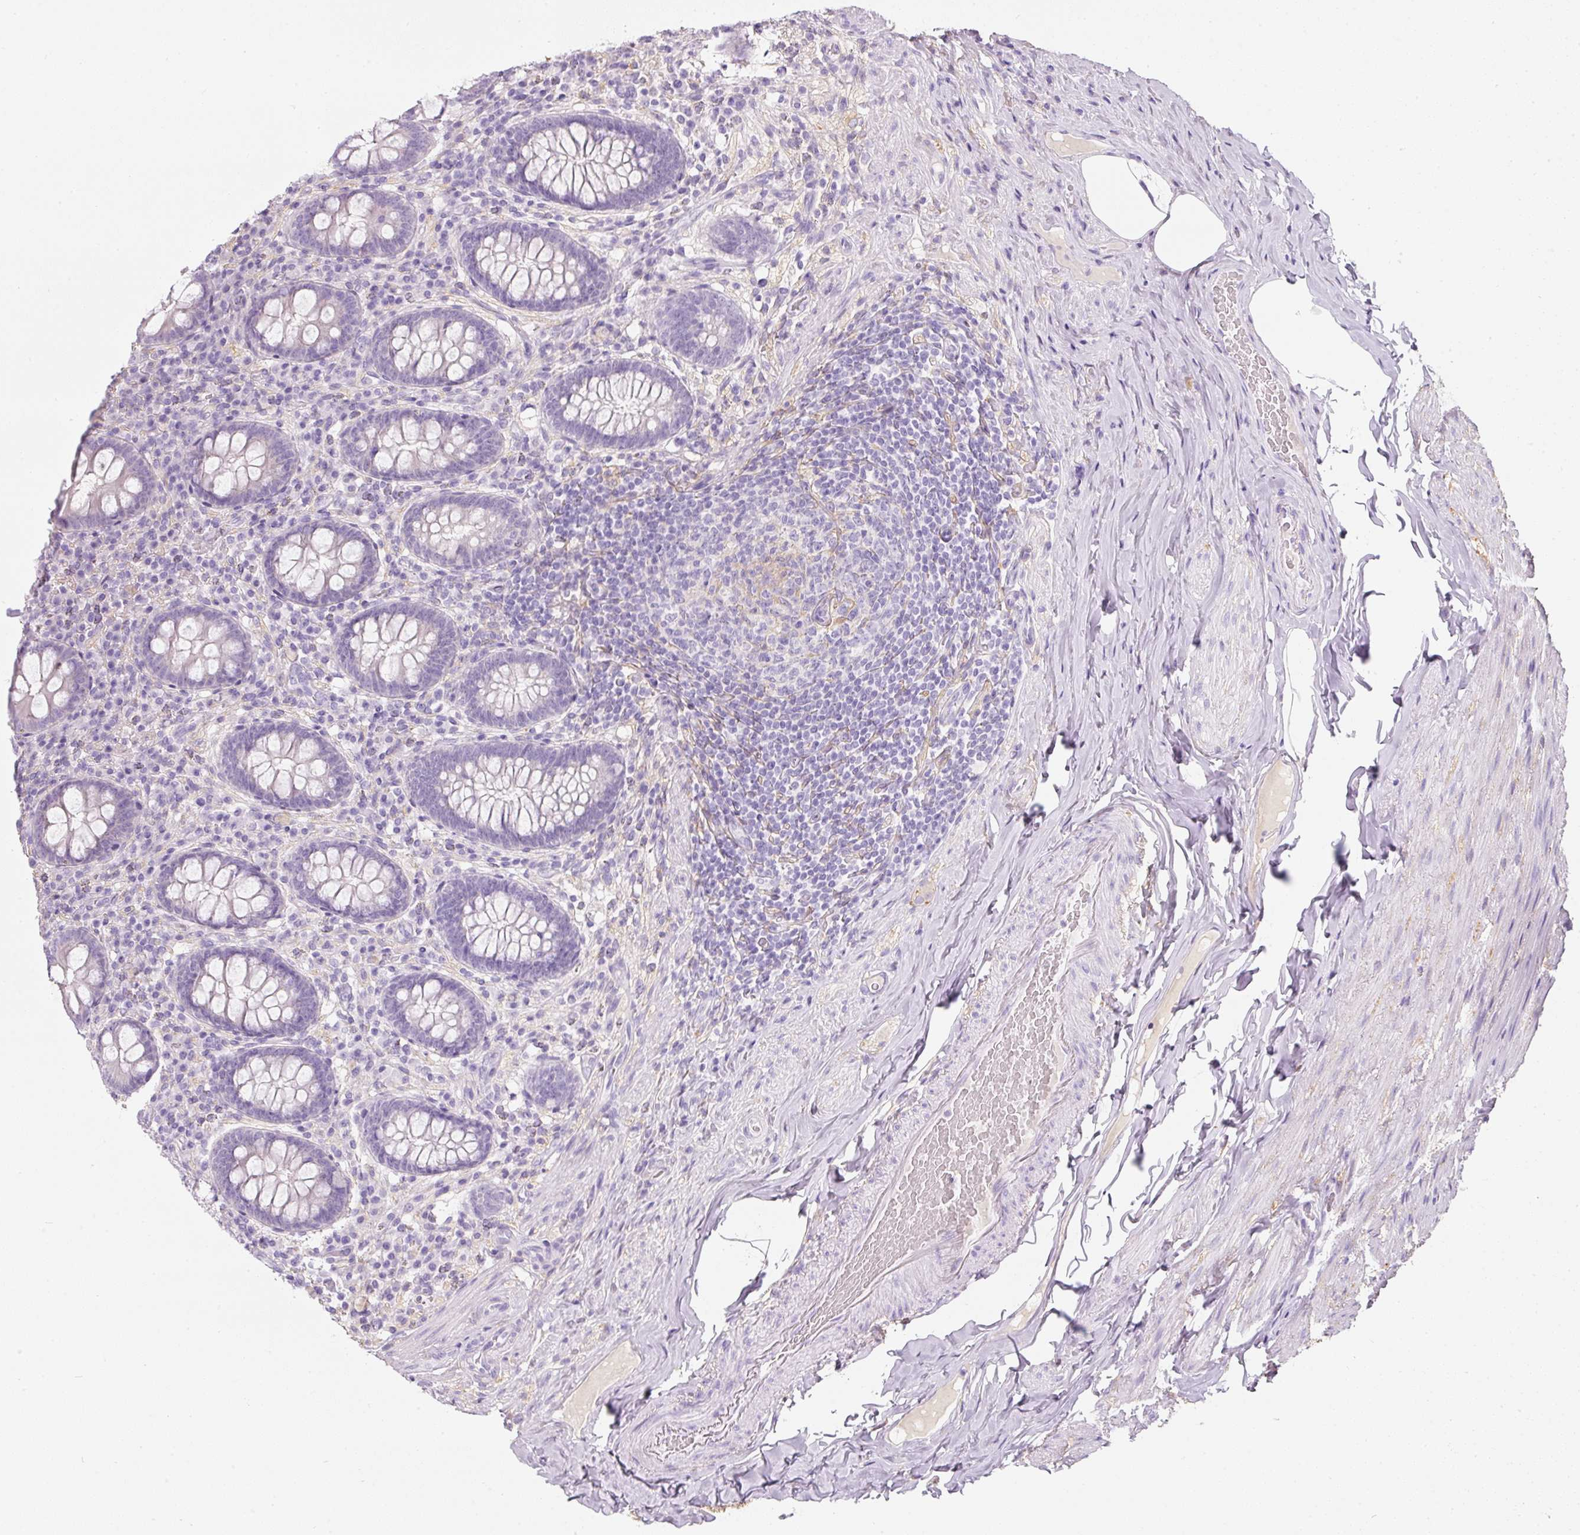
{"staining": {"intensity": "negative", "quantity": "none", "location": "none"}, "tissue": "appendix", "cell_type": "Glandular cells", "image_type": "normal", "snomed": [{"axis": "morphology", "description": "Normal tissue, NOS"}, {"axis": "topography", "description": "Appendix"}], "caption": "Immunohistochemistry histopathology image of unremarkable appendix: appendix stained with DAB (3,3'-diaminobenzidine) demonstrates no significant protein expression in glandular cells. (Brightfield microscopy of DAB (3,3'-diaminobenzidine) IHC at high magnification).", "gene": "DNM1", "patient": {"sex": "male", "age": 71}}